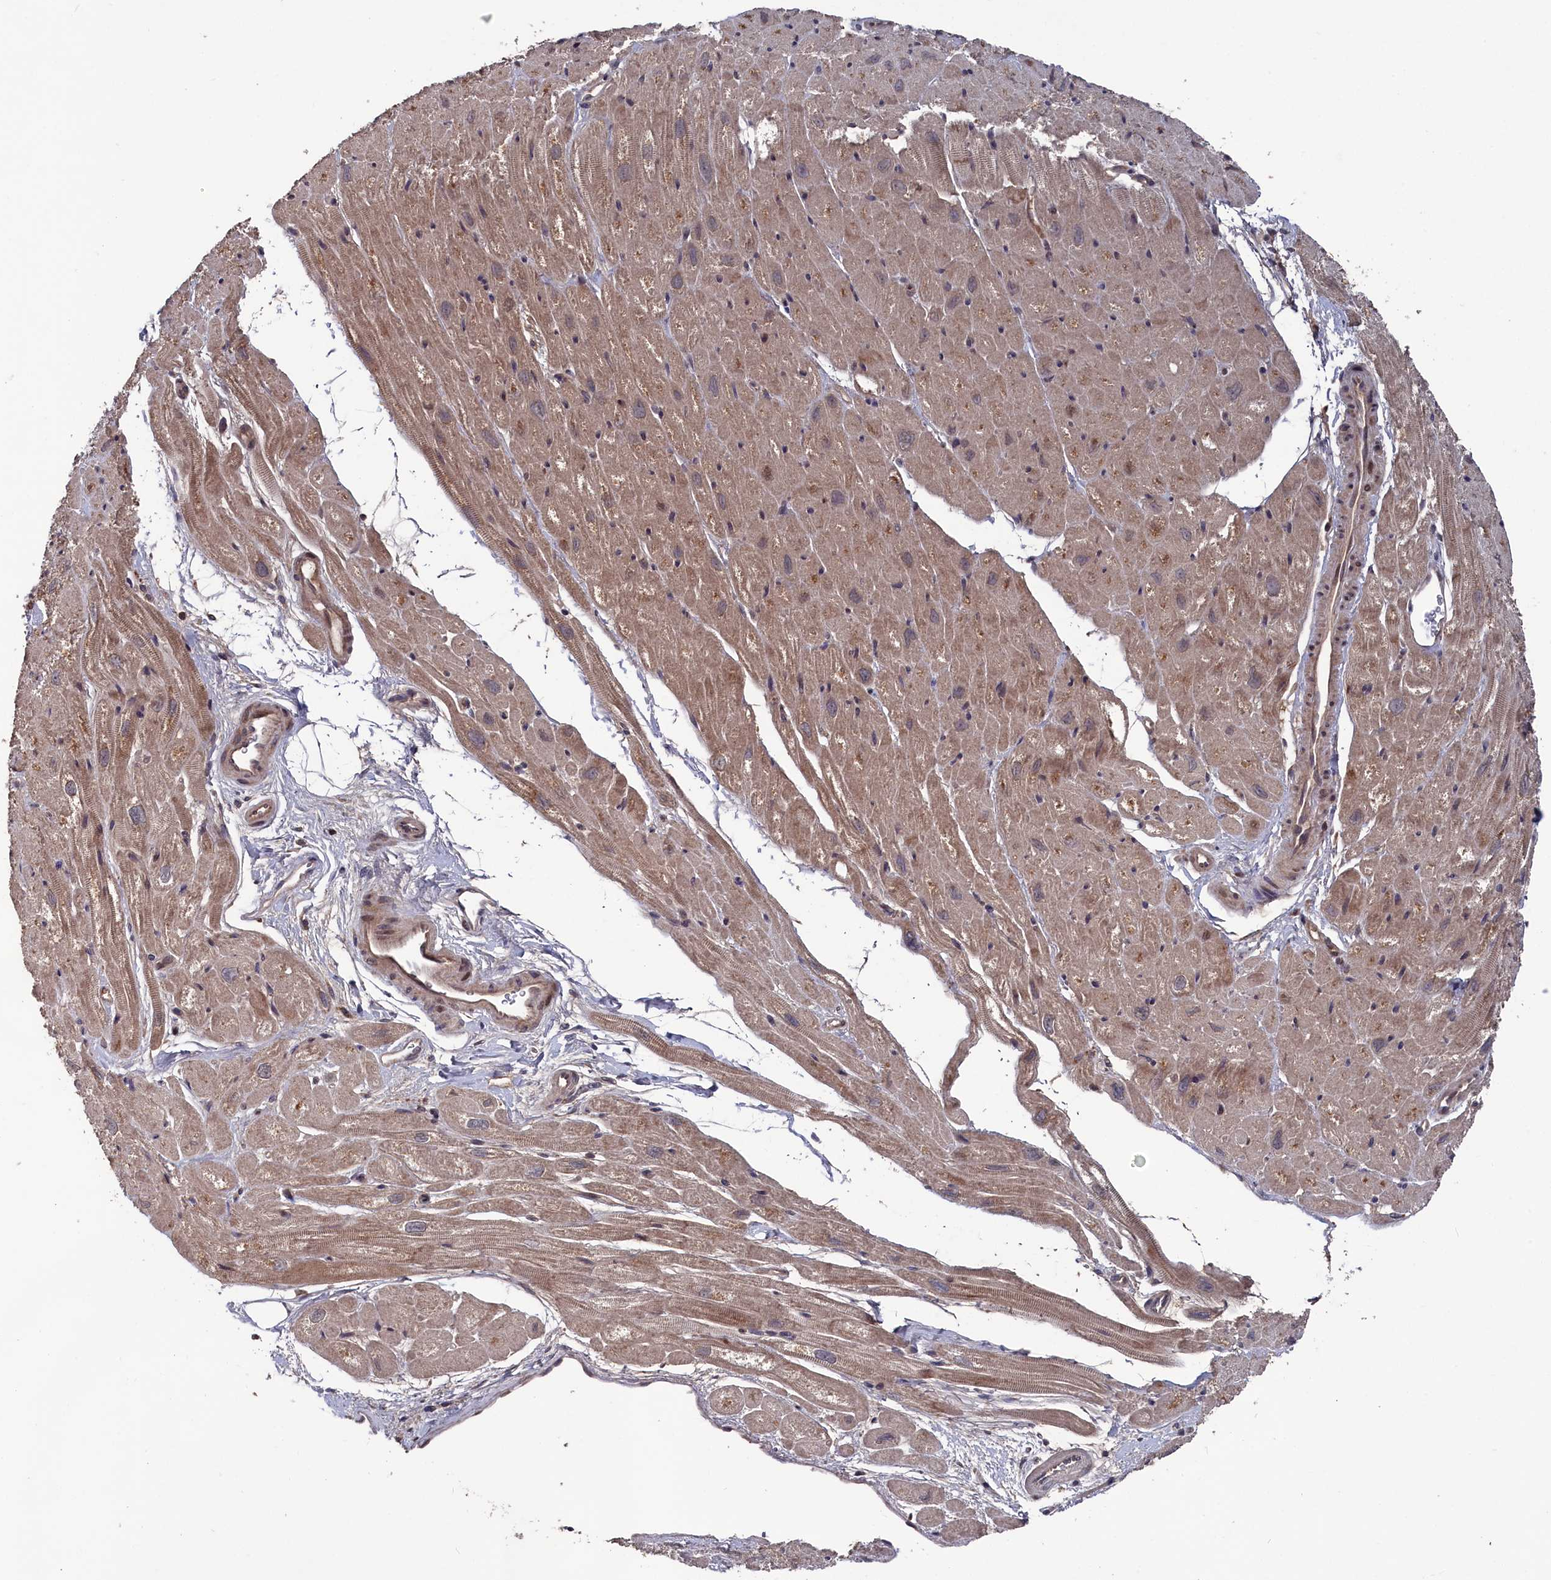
{"staining": {"intensity": "moderate", "quantity": "25%-75%", "location": "cytoplasmic/membranous"}, "tissue": "heart muscle", "cell_type": "Cardiomyocytes", "image_type": "normal", "snomed": [{"axis": "morphology", "description": "Normal tissue, NOS"}, {"axis": "topography", "description": "Heart"}], "caption": "Moderate cytoplasmic/membranous positivity for a protein is present in about 25%-75% of cardiomyocytes of benign heart muscle using immunohistochemistry.", "gene": "TMC5", "patient": {"sex": "male", "age": 50}}